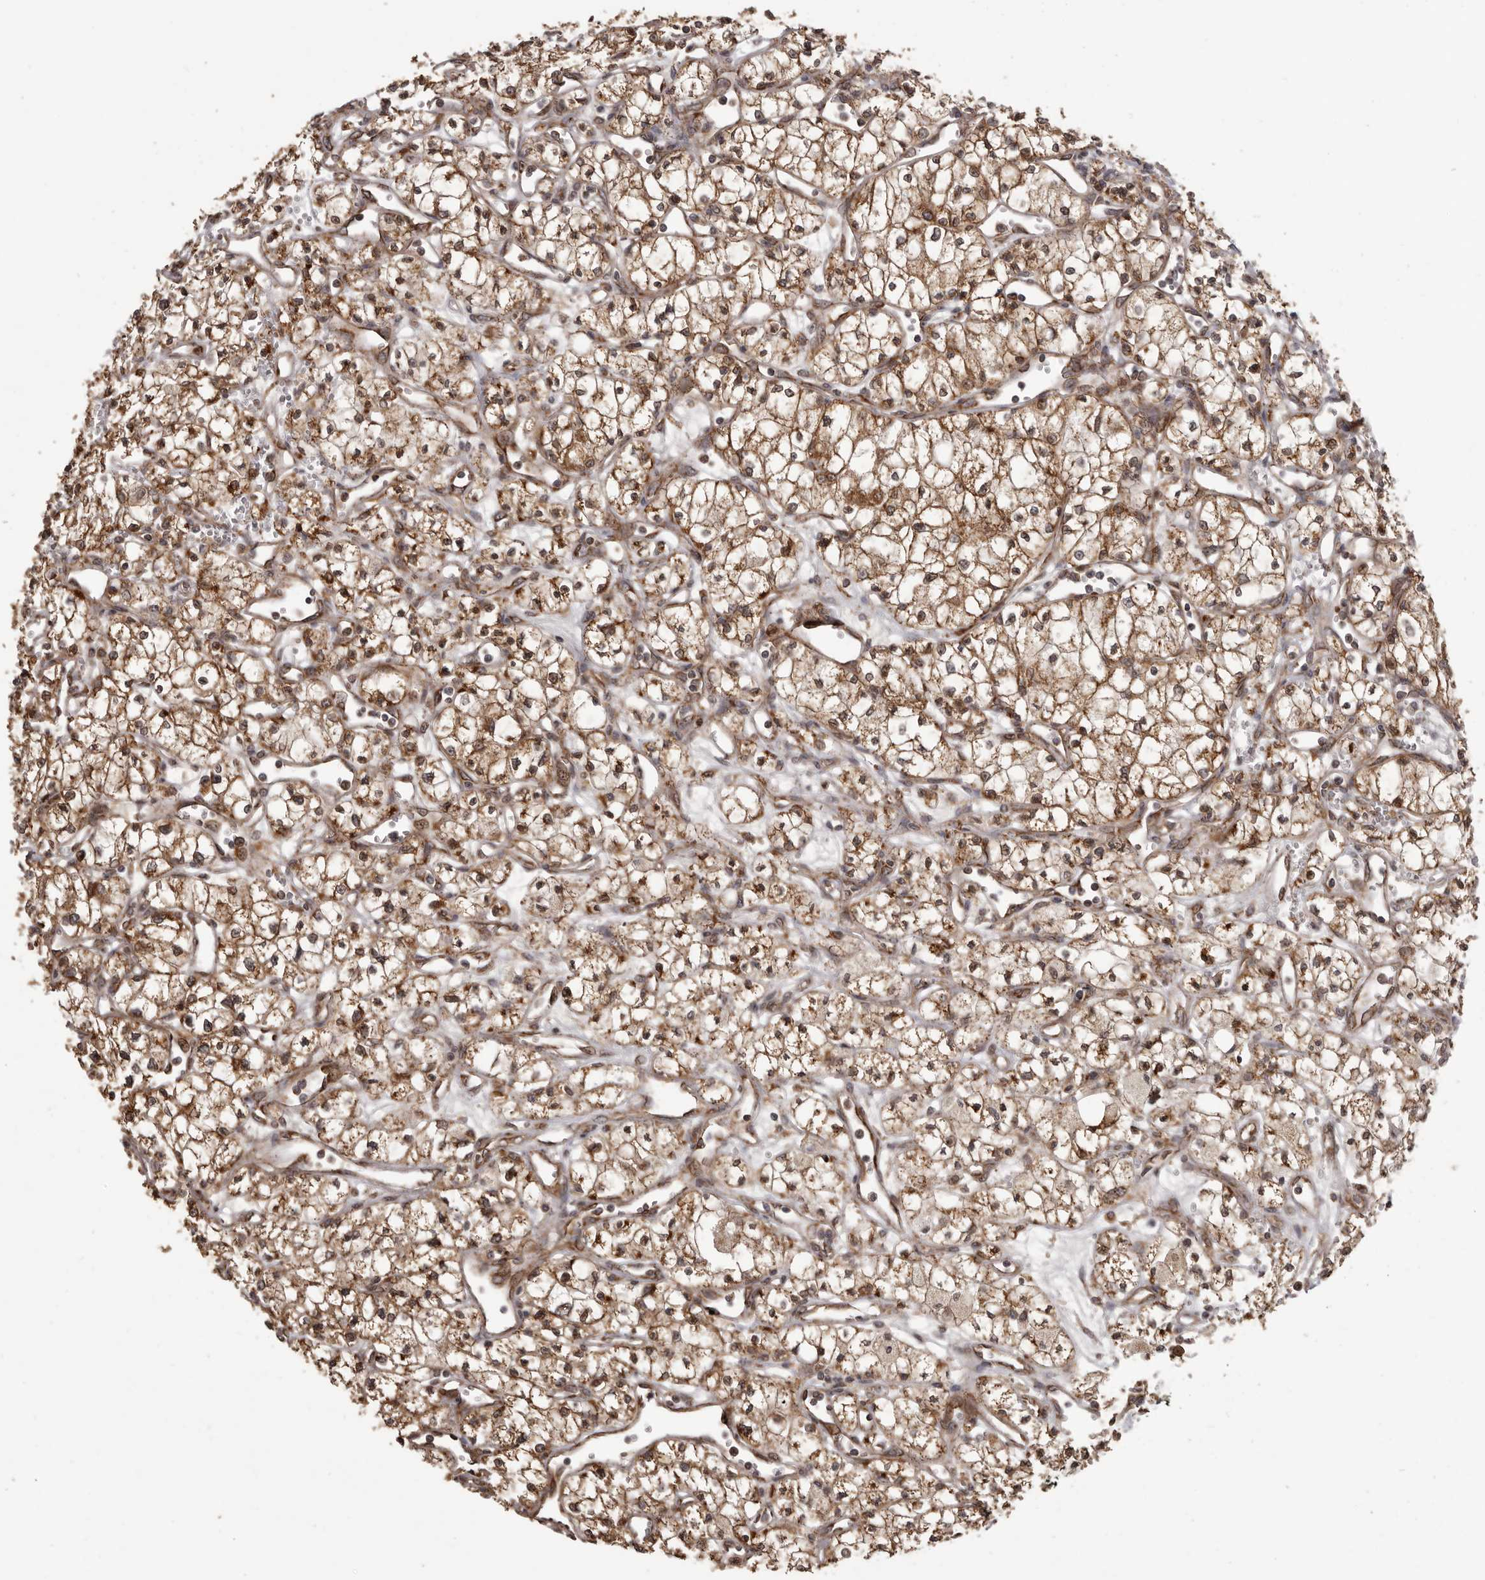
{"staining": {"intensity": "strong", "quantity": ">75%", "location": "cytoplasmic/membranous"}, "tissue": "renal cancer", "cell_type": "Tumor cells", "image_type": "cancer", "snomed": [{"axis": "morphology", "description": "Adenocarcinoma, NOS"}, {"axis": "topography", "description": "Kidney"}], "caption": "The photomicrograph exhibits a brown stain indicating the presence of a protein in the cytoplasmic/membranous of tumor cells in renal cancer.", "gene": "CHRM2", "patient": {"sex": "male", "age": 59}}